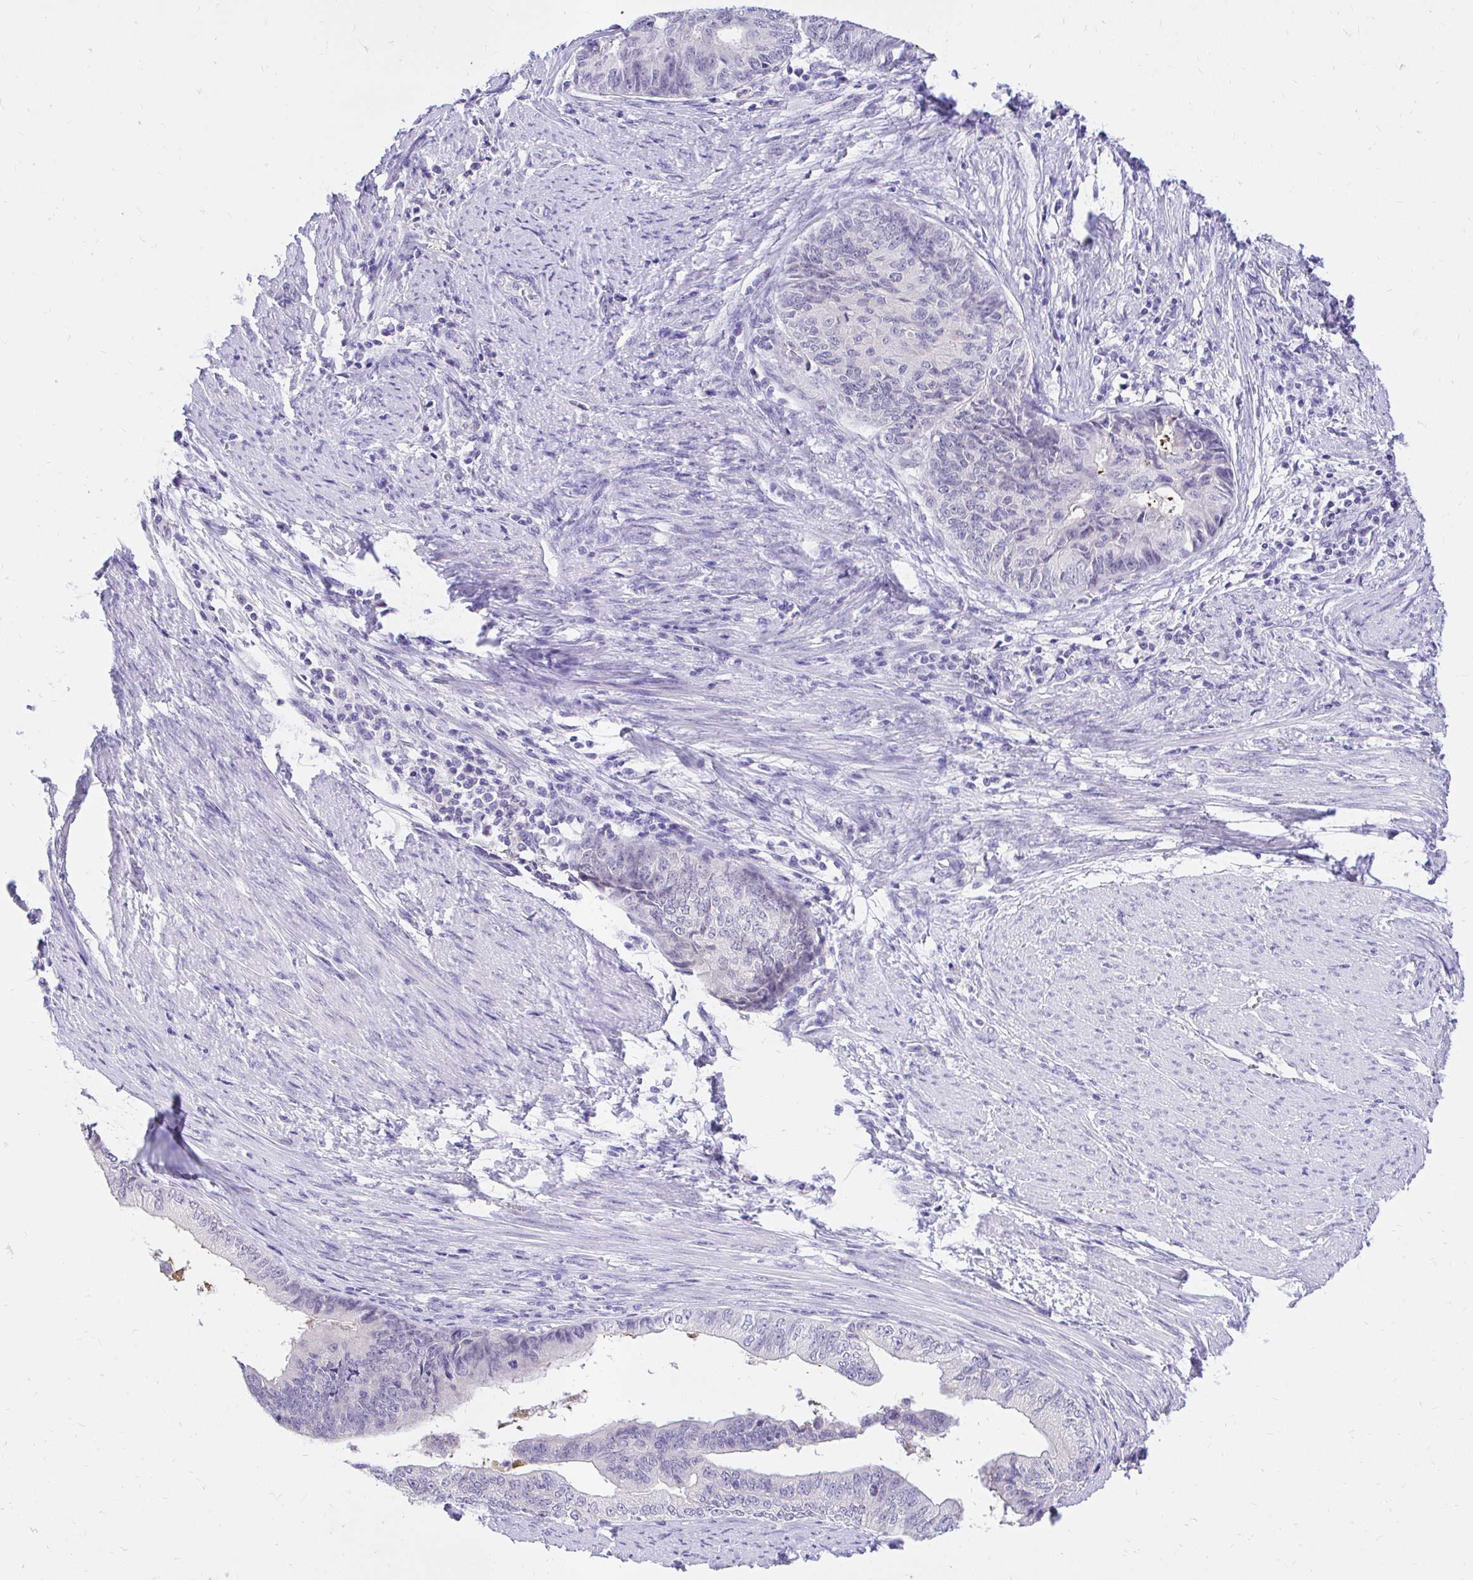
{"staining": {"intensity": "negative", "quantity": "none", "location": "none"}, "tissue": "endometrial cancer", "cell_type": "Tumor cells", "image_type": "cancer", "snomed": [{"axis": "morphology", "description": "Adenocarcinoma, NOS"}, {"axis": "topography", "description": "Endometrium"}], "caption": "Endometrial cancer was stained to show a protein in brown. There is no significant staining in tumor cells. (DAB (3,3'-diaminobenzidine) IHC visualized using brightfield microscopy, high magnification).", "gene": "FATE1", "patient": {"sex": "female", "age": 65}}